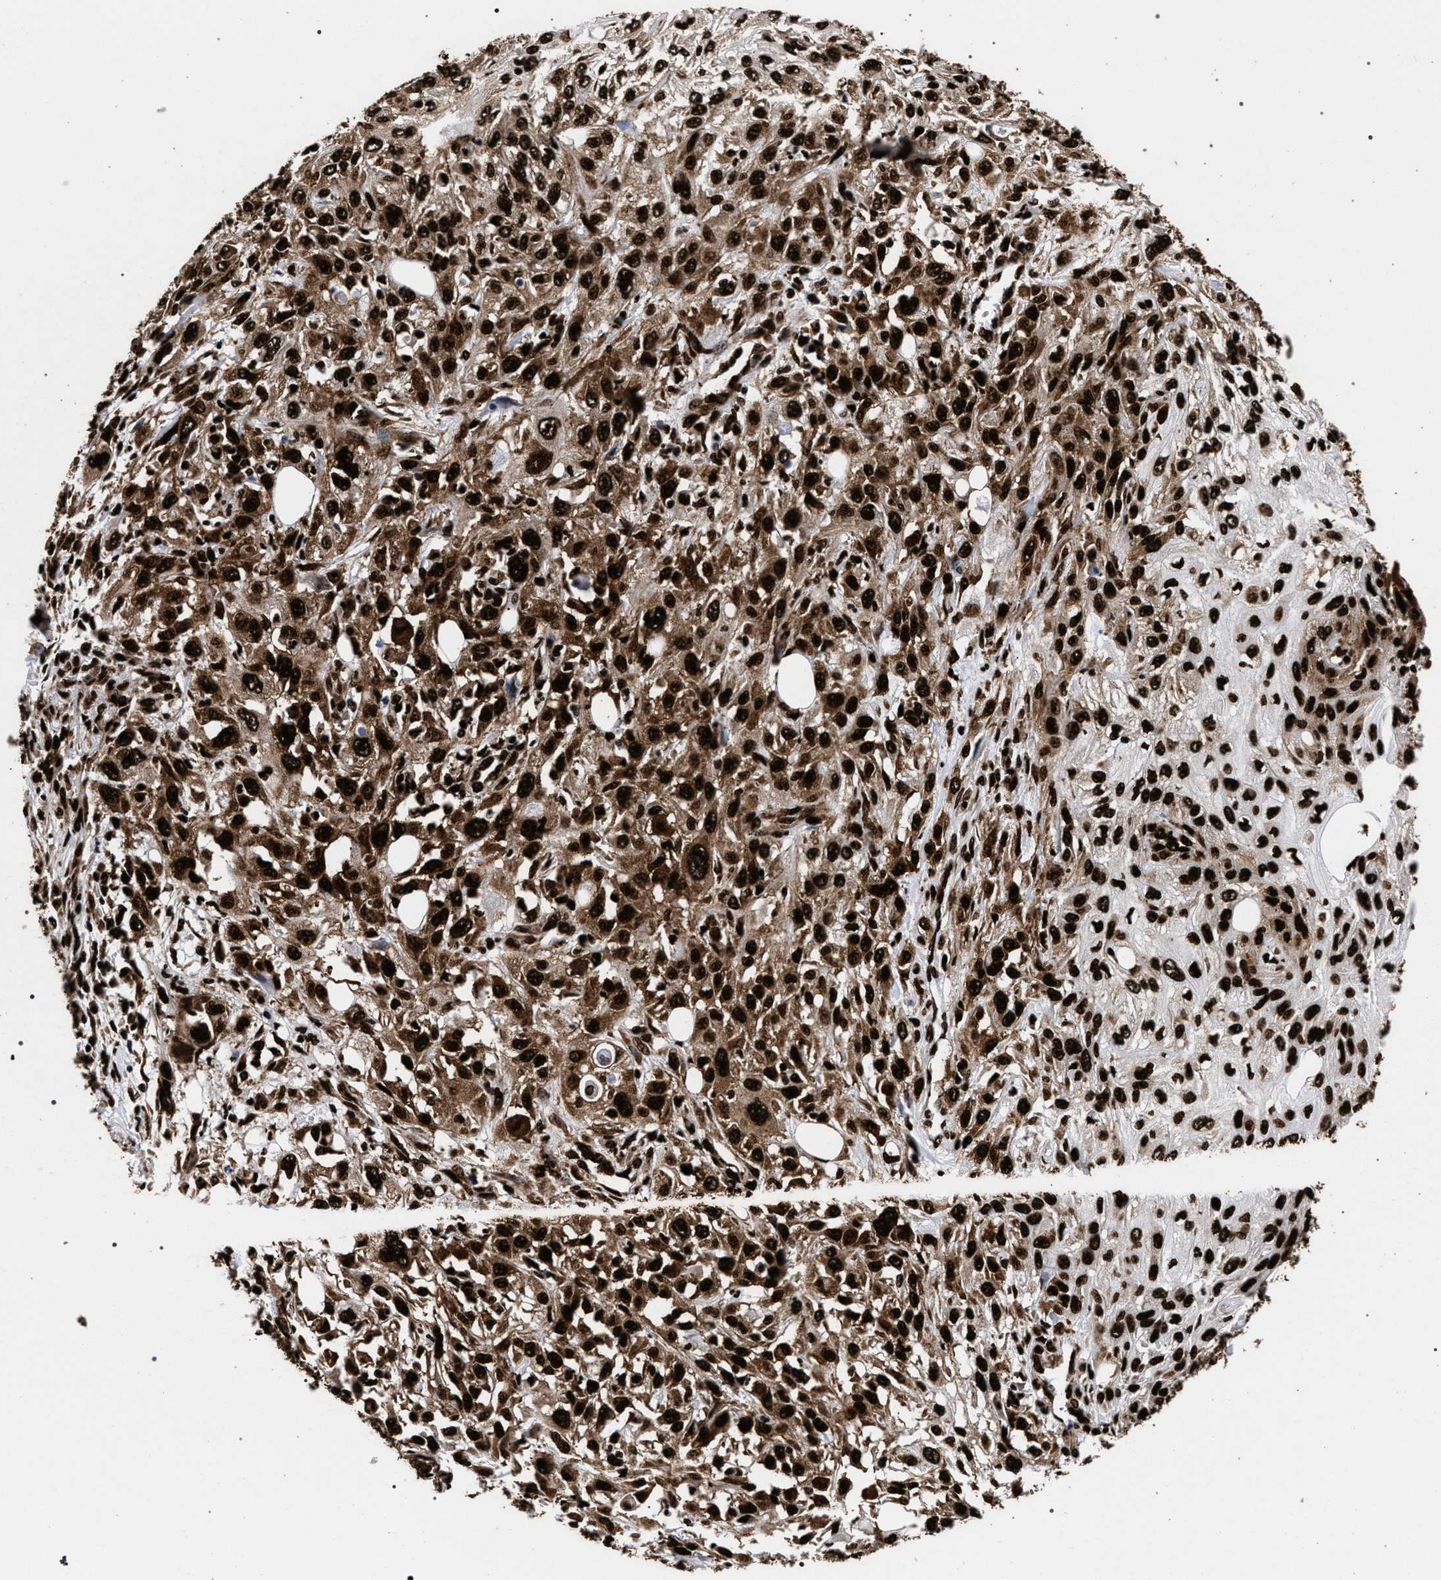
{"staining": {"intensity": "strong", "quantity": ">75%", "location": "cytoplasmic/membranous,nuclear"}, "tissue": "skin cancer", "cell_type": "Tumor cells", "image_type": "cancer", "snomed": [{"axis": "morphology", "description": "Squamous cell carcinoma, NOS"}, {"axis": "topography", "description": "Skin"}], "caption": "Protein positivity by immunohistochemistry (IHC) exhibits strong cytoplasmic/membranous and nuclear expression in approximately >75% of tumor cells in skin squamous cell carcinoma.", "gene": "HNRNPA1", "patient": {"sex": "male", "age": 75}}